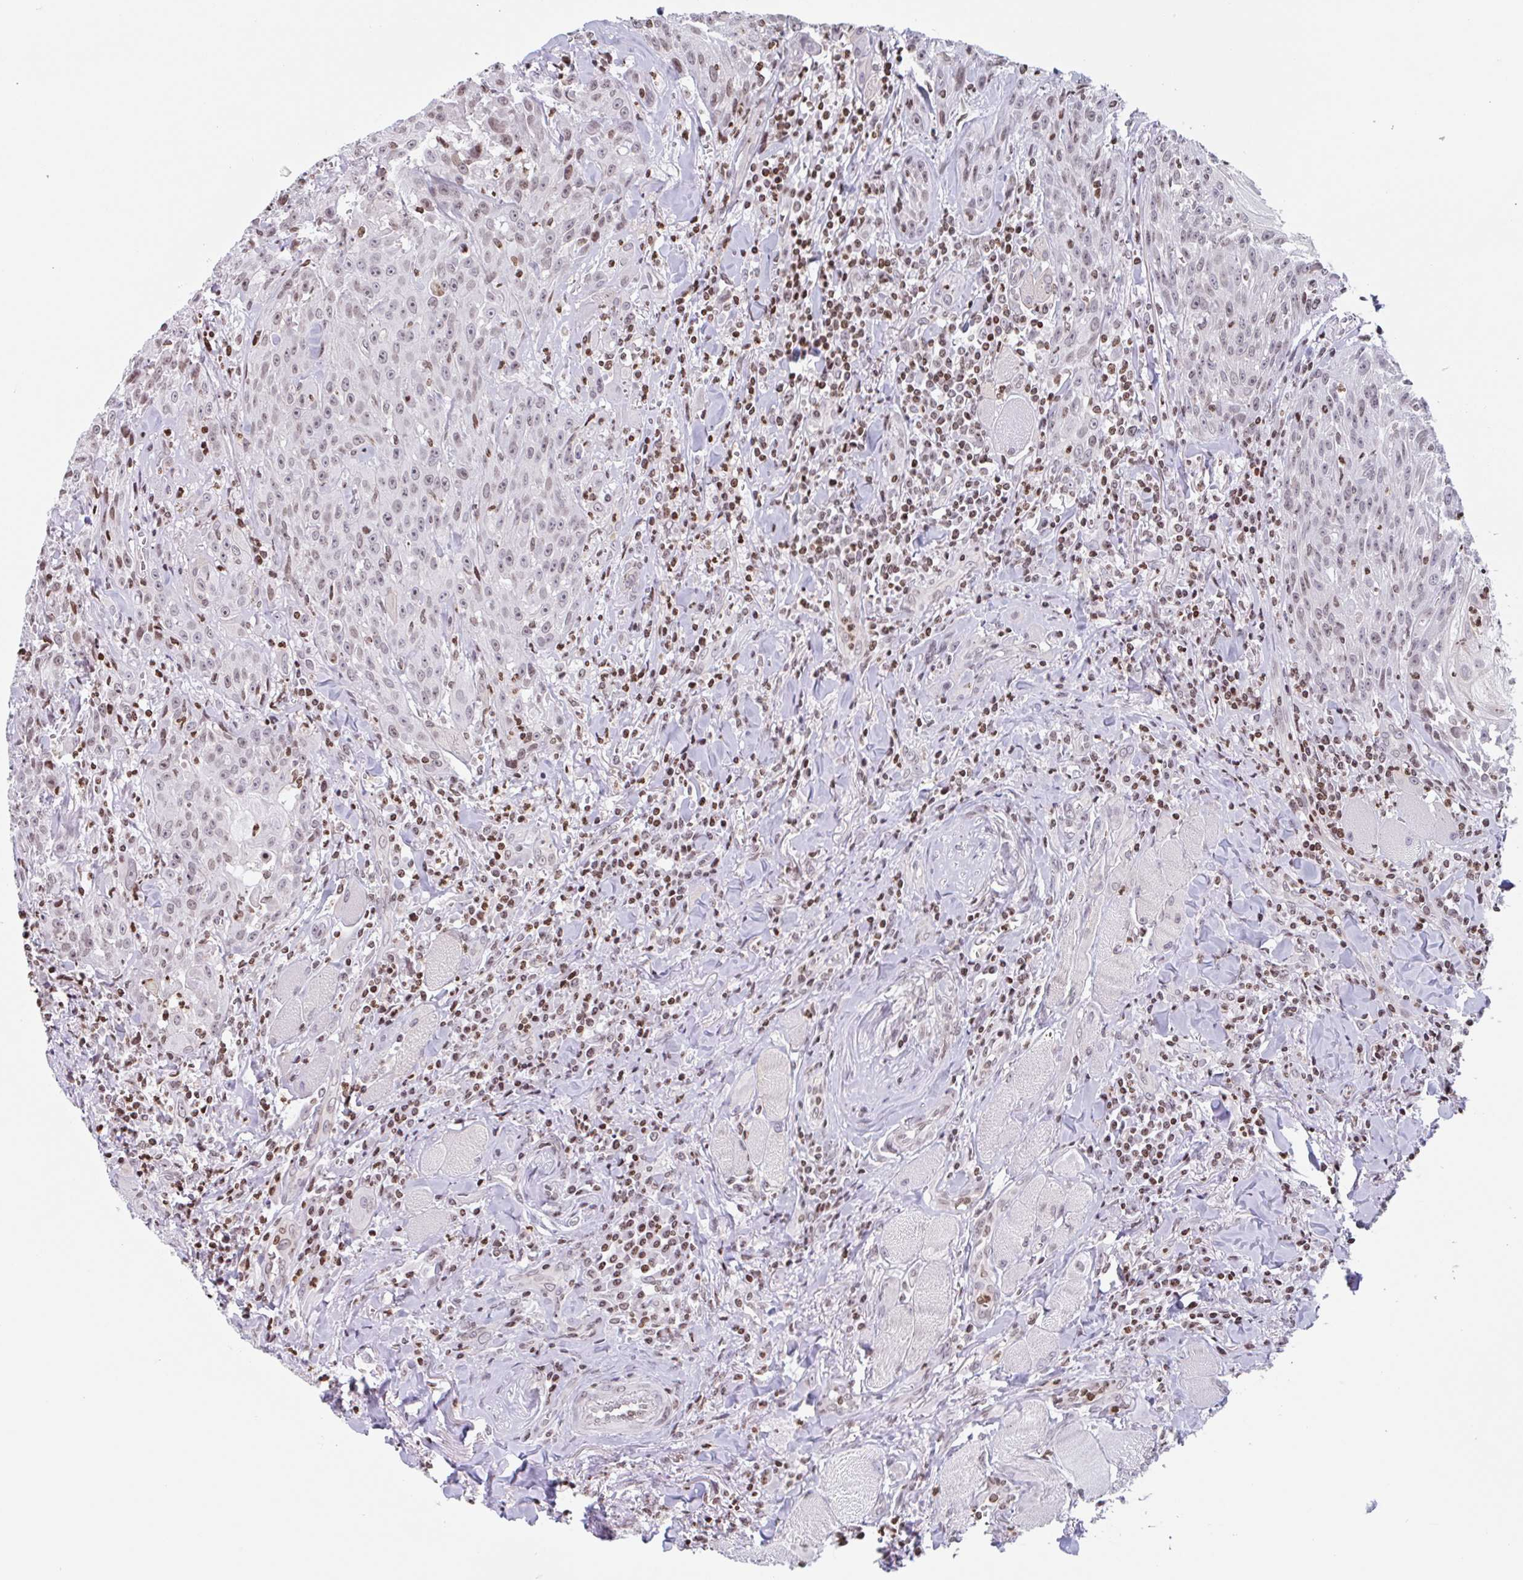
{"staining": {"intensity": "weak", "quantity": ">75%", "location": "nuclear"}, "tissue": "head and neck cancer", "cell_type": "Tumor cells", "image_type": "cancer", "snomed": [{"axis": "morphology", "description": "Normal tissue, NOS"}, {"axis": "morphology", "description": "Squamous cell carcinoma, NOS"}, {"axis": "topography", "description": "Oral tissue"}, {"axis": "topography", "description": "Head-Neck"}], "caption": "An image of human head and neck cancer stained for a protein shows weak nuclear brown staining in tumor cells. The protein of interest is stained brown, and the nuclei are stained in blue (DAB (3,3'-diaminobenzidine) IHC with brightfield microscopy, high magnification).", "gene": "NOL6", "patient": {"sex": "female", "age": 70}}